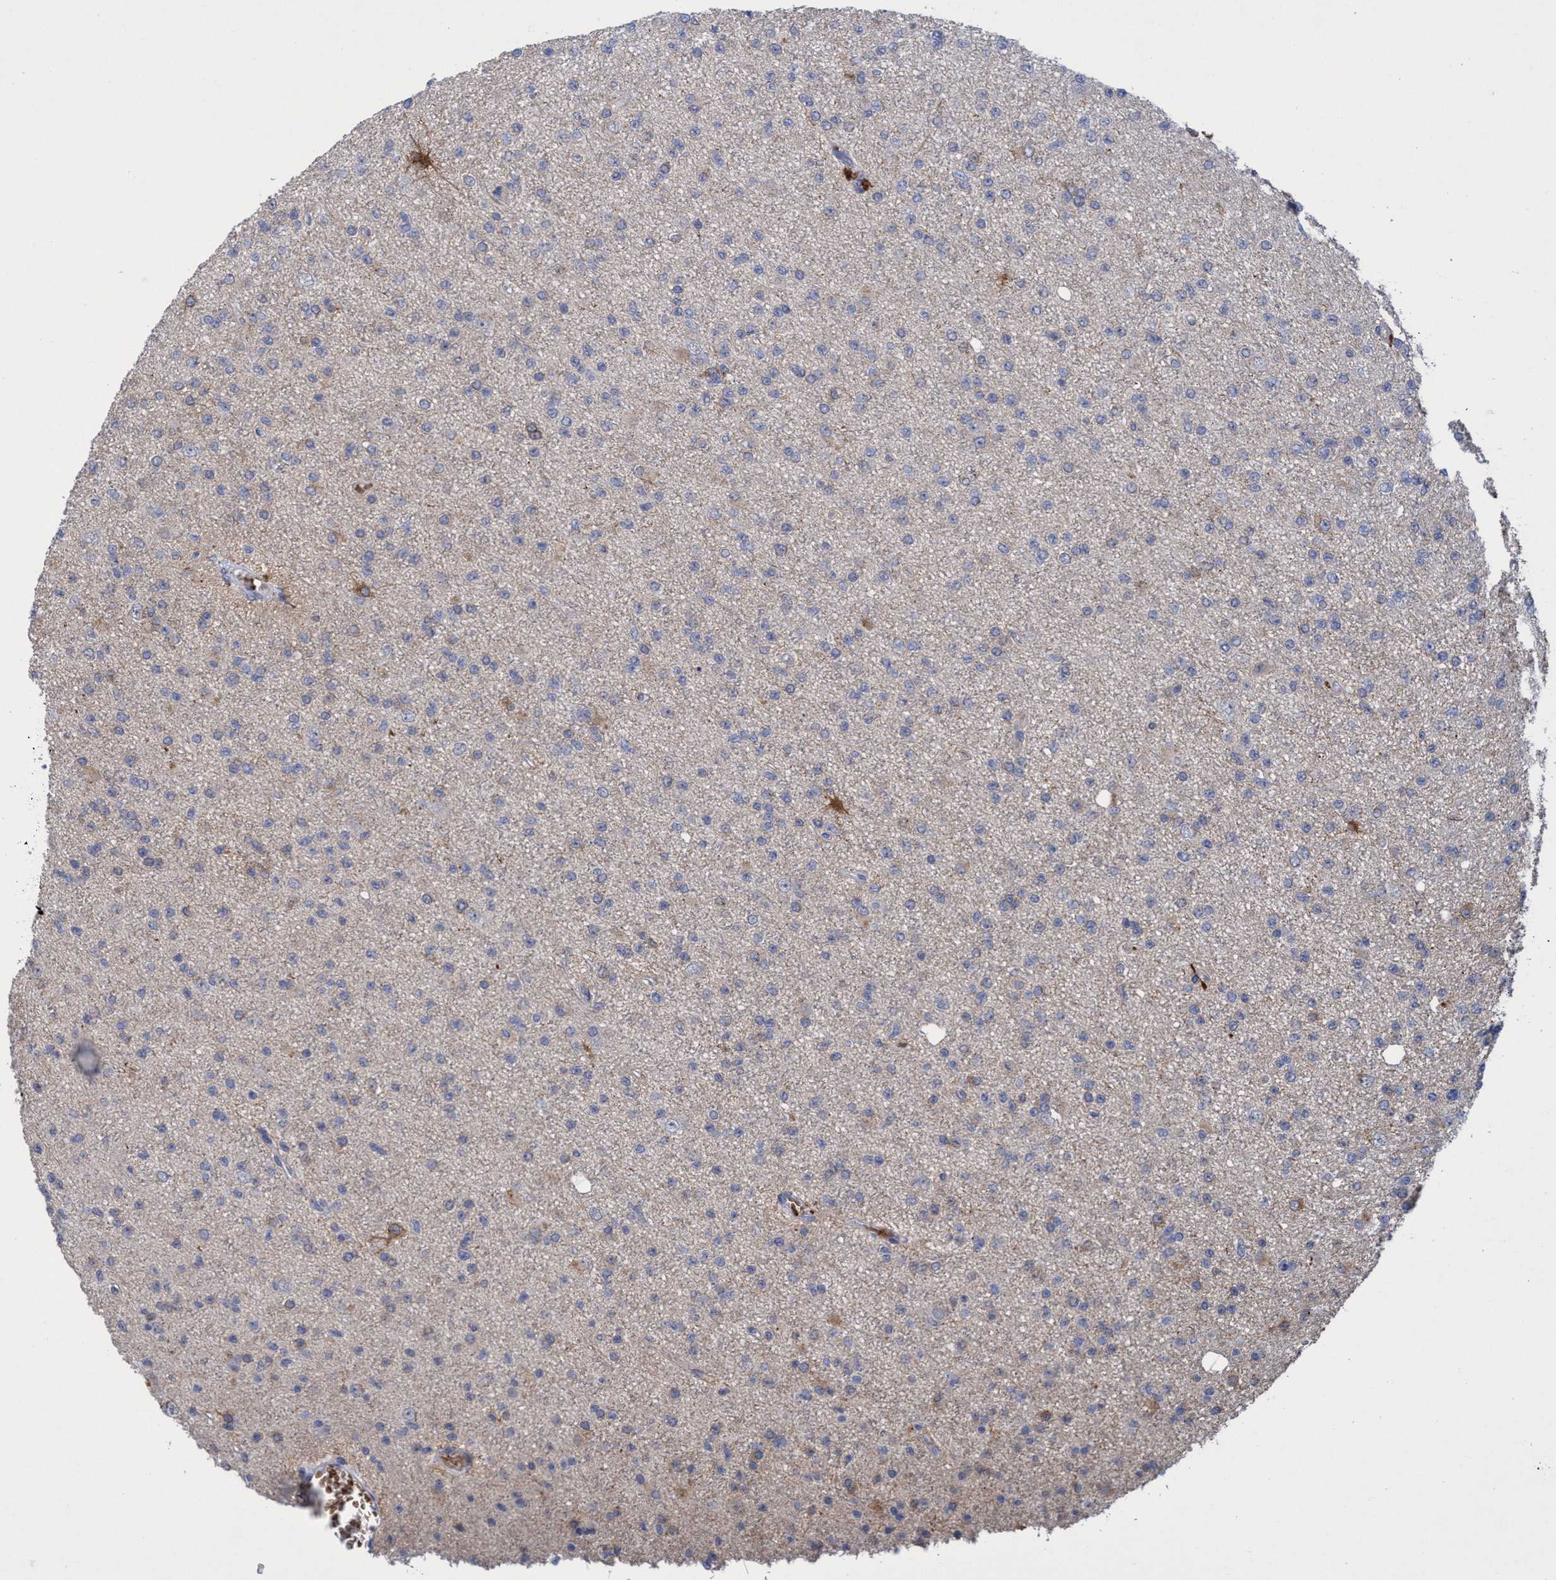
{"staining": {"intensity": "negative", "quantity": "none", "location": "none"}, "tissue": "glioma", "cell_type": "Tumor cells", "image_type": "cancer", "snomed": [{"axis": "morphology", "description": "Glioma, malignant, Low grade"}, {"axis": "topography", "description": "Brain"}], "caption": "Image shows no significant protein positivity in tumor cells of malignant low-grade glioma.", "gene": "SEMA4D", "patient": {"sex": "female", "age": 22}}